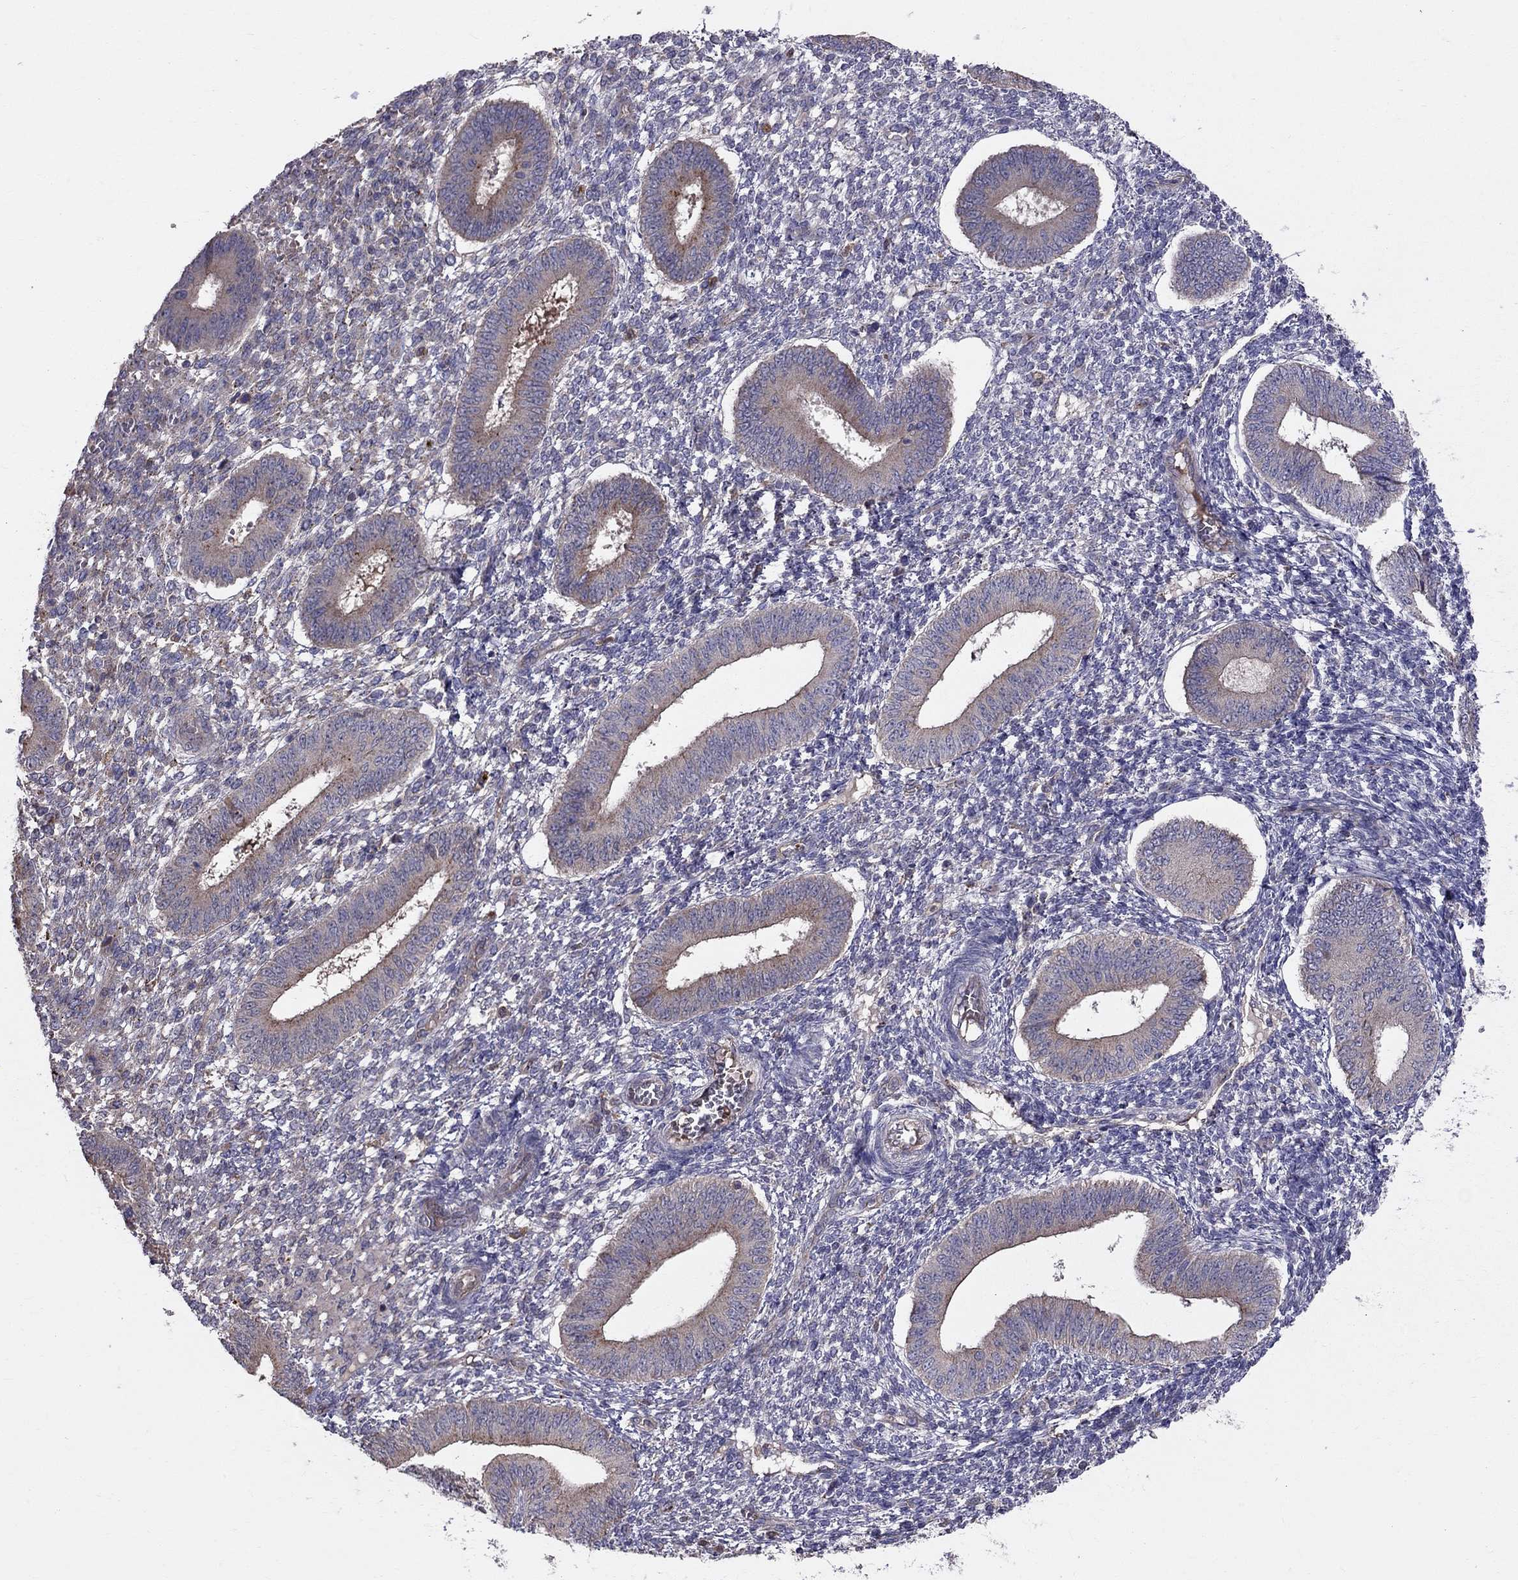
{"staining": {"intensity": "negative", "quantity": "none", "location": "none"}, "tissue": "endometrium", "cell_type": "Cells in endometrial stroma", "image_type": "normal", "snomed": [{"axis": "morphology", "description": "Normal tissue, NOS"}, {"axis": "topography", "description": "Endometrium"}], "caption": "The image displays no staining of cells in endometrial stroma in benign endometrium. (Brightfield microscopy of DAB (3,3'-diaminobenzidine) immunohistochemistry at high magnification).", "gene": "PIK3CG", "patient": {"sex": "female", "age": 42}}